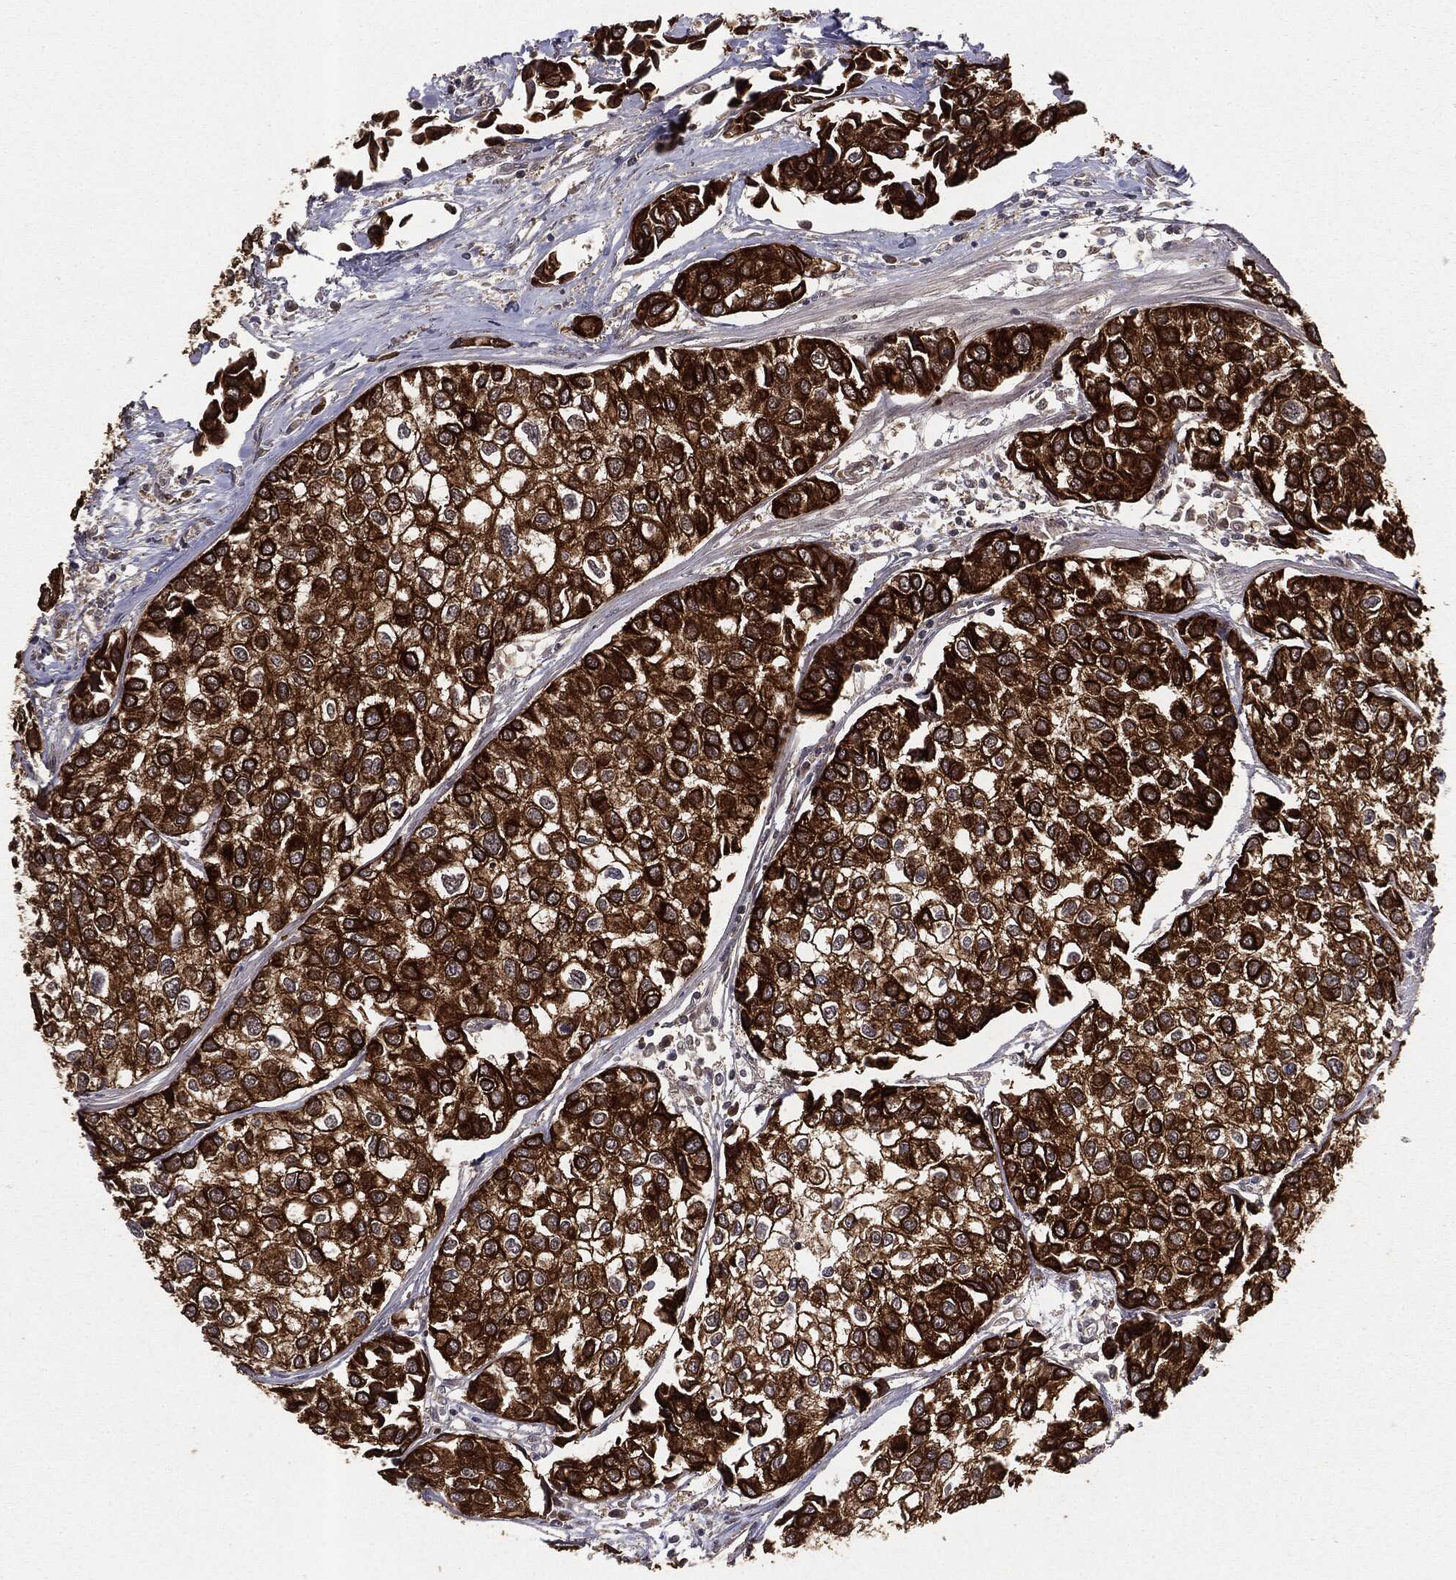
{"staining": {"intensity": "strong", "quantity": ">75%", "location": "cytoplasmic/membranous"}, "tissue": "urothelial cancer", "cell_type": "Tumor cells", "image_type": "cancer", "snomed": [{"axis": "morphology", "description": "Urothelial carcinoma, High grade"}, {"axis": "topography", "description": "Urinary bladder"}], "caption": "About >75% of tumor cells in urothelial cancer display strong cytoplasmic/membranous protein positivity as visualized by brown immunohistochemical staining.", "gene": "KRT7", "patient": {"sex": "male", "age": 73}}